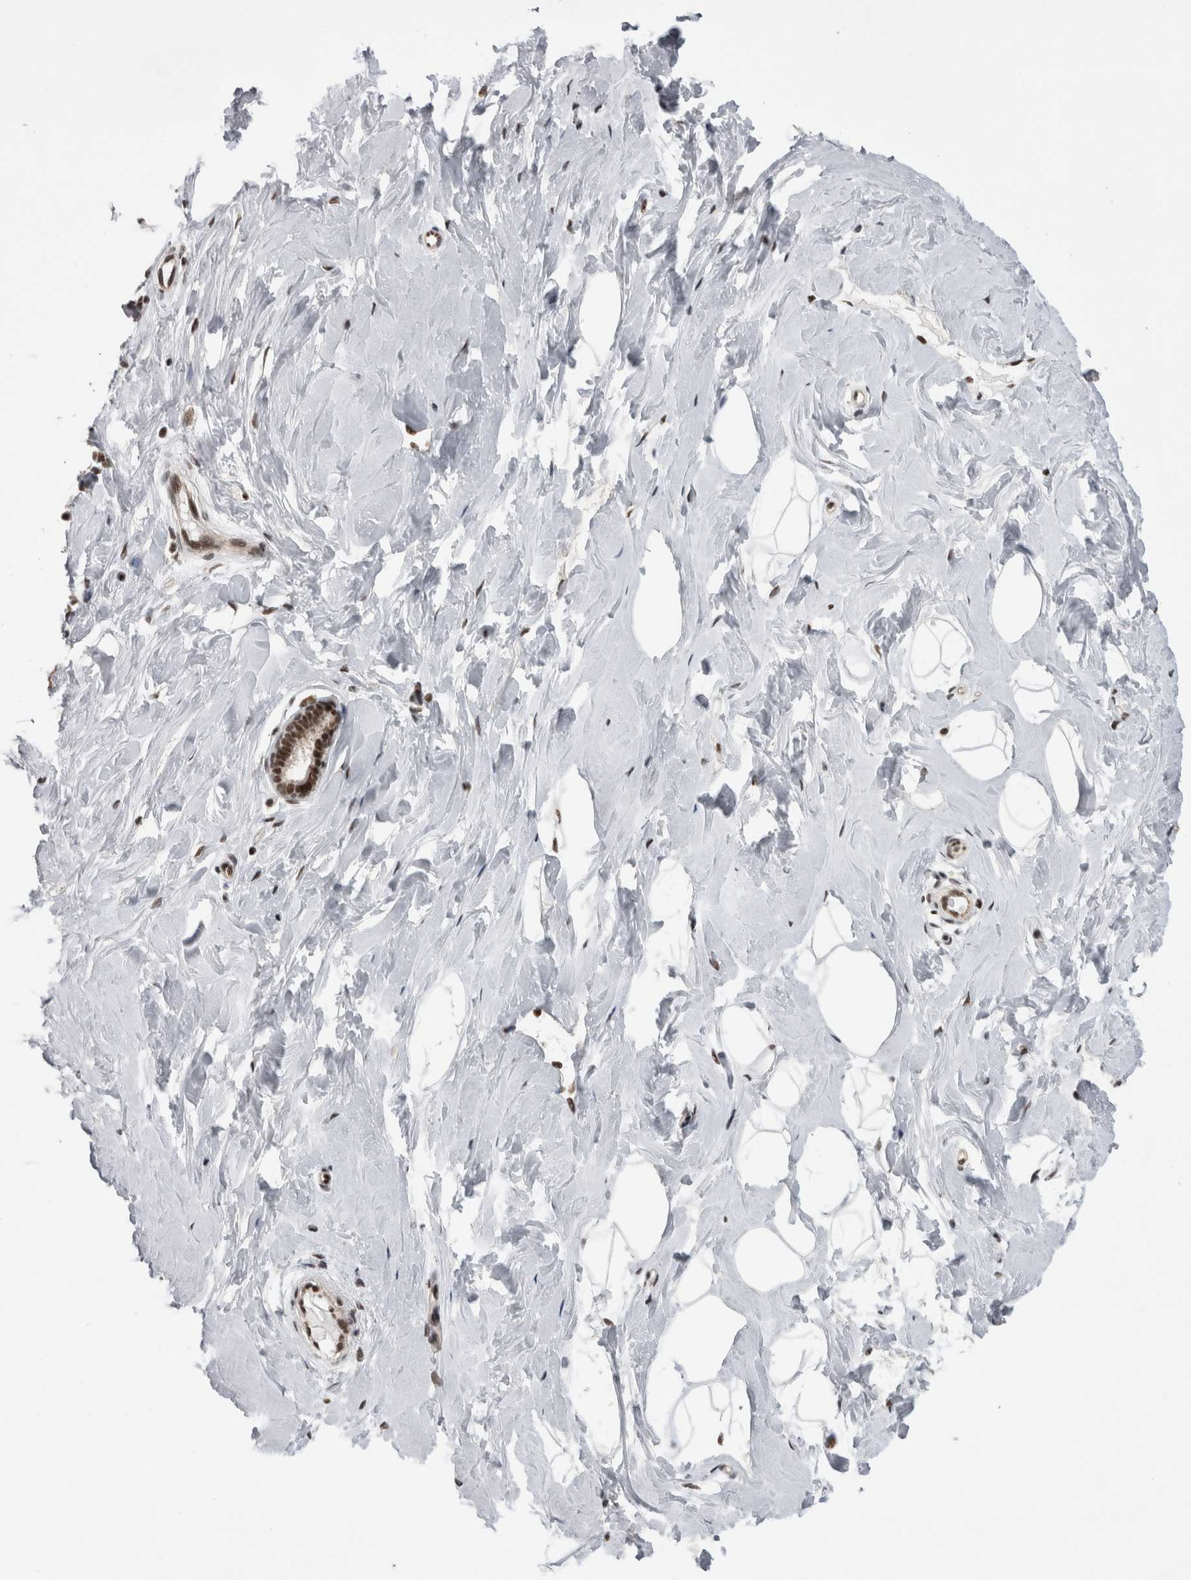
{"staining": {"intensity": "negative", "quantity": "none", "location": "none"}, "tissue": "breast", "cell_type": "Adipocytes", "image_type": "normal", "snomed": [{"axis": "morphology", "description": "Normal tissue, NOS"}, {"axis": "topography", "description": "Breast"}], "caption": "IHC of normal breast displays no staining in adipocytes.", "gene": "CDK11A", "patient": {"sex": "female", "age": 23}}